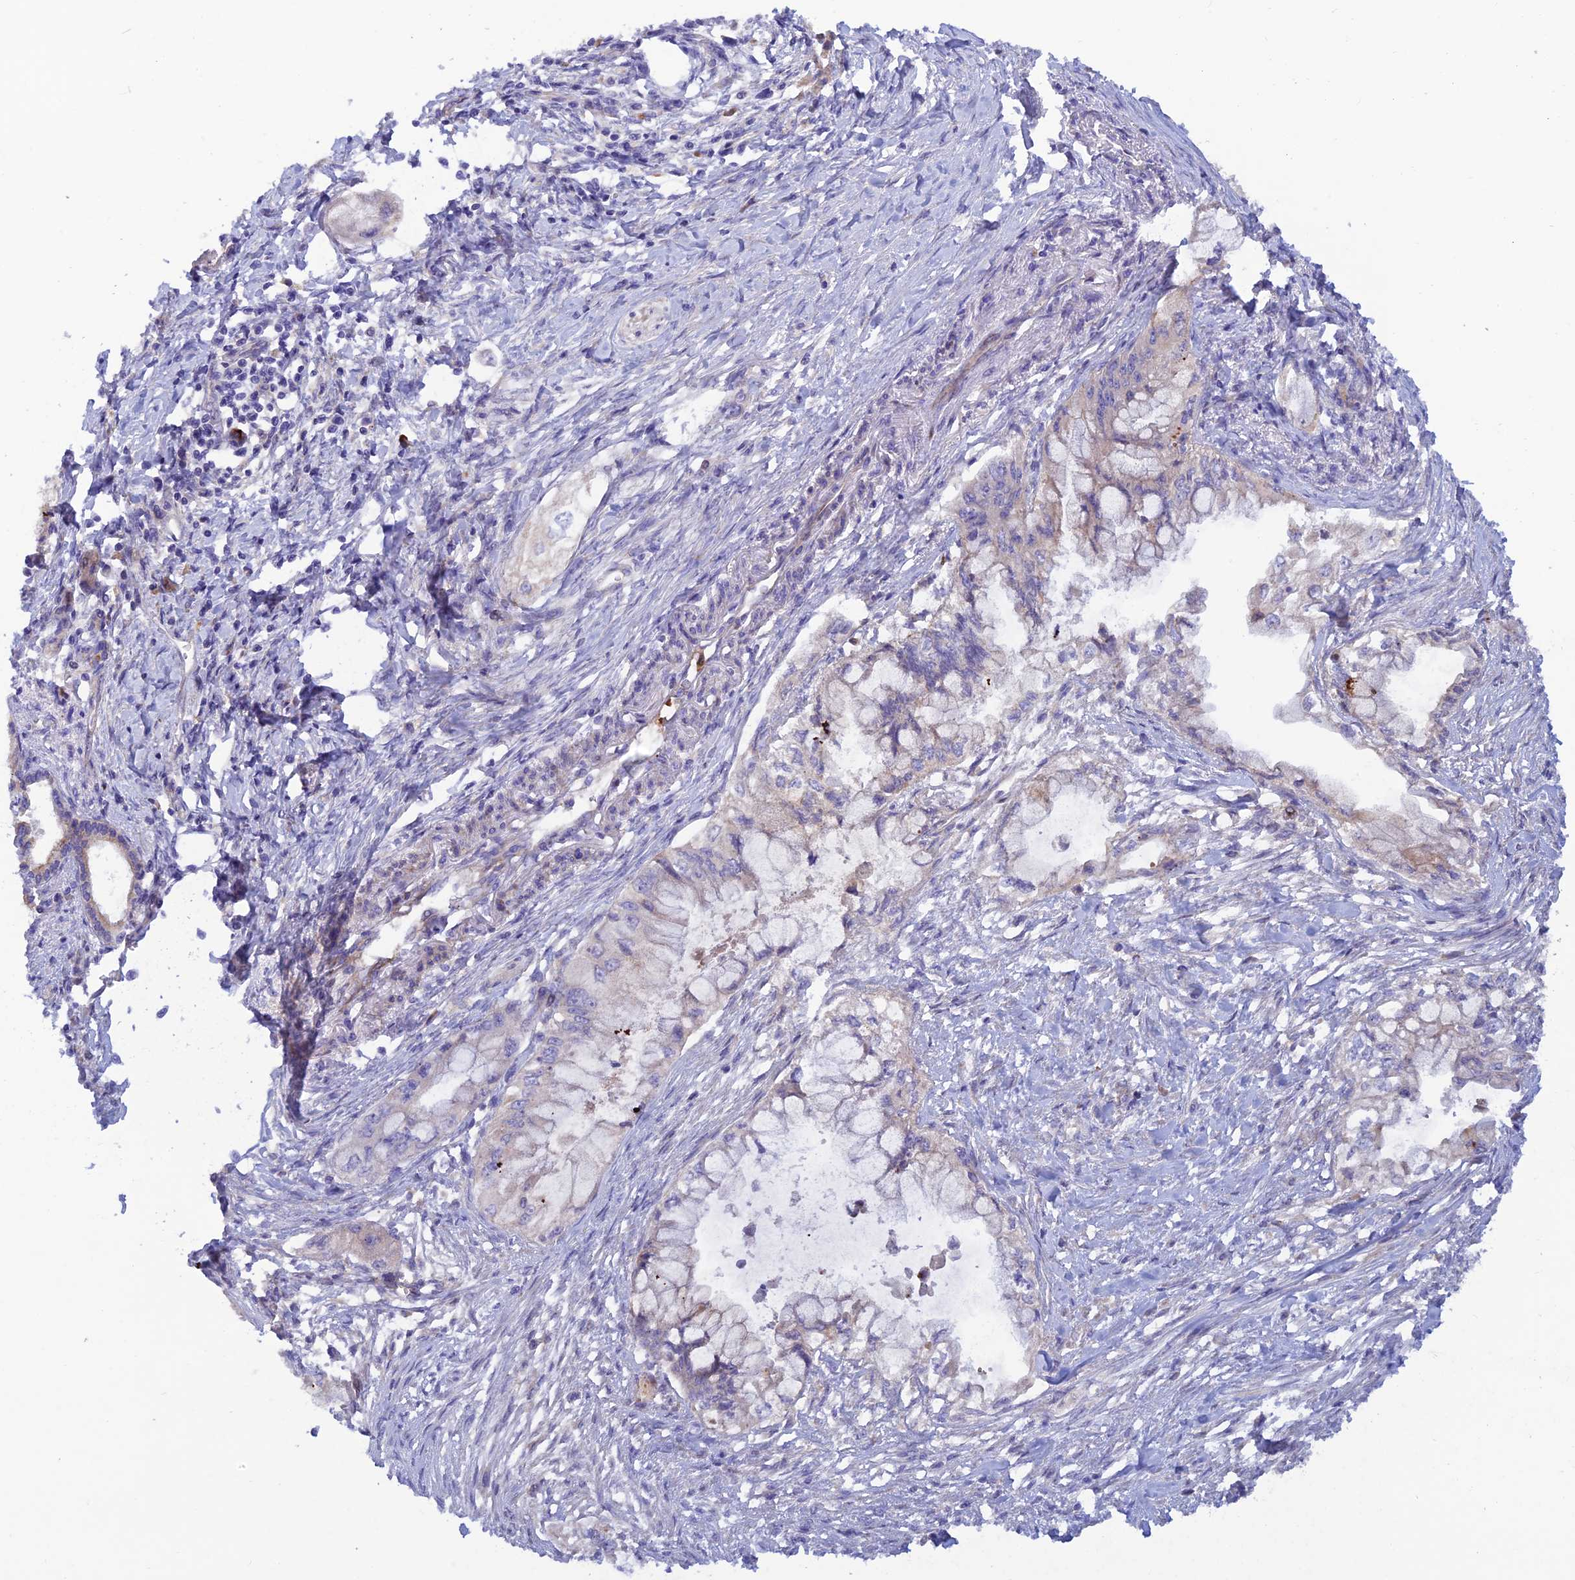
{"staining": {"intensity": "negative", "quantity": "none", "location": "none"}, "tissue": "pancreatic cancer", "cell_type": "Tumor cells", "image_type": "cancer", "snomed": [{"axis": "morphology", "description": "Adenocarcinoma, NOS"}, {"axis": "topography", "description": "Pancreas"}], "caption": "This image is of pancreatic cancer stained with immunohistochemistry (IHC) to label a protein in brown with the nuclei are counter-stained blue. There is no staining in tumor cells. (DAB (3,3'-diaminobenzidine) immunohistochemistry (IHC), high magnification).", "gene": "GMCL1", "patient": {"sex": "male", "age": 48}}